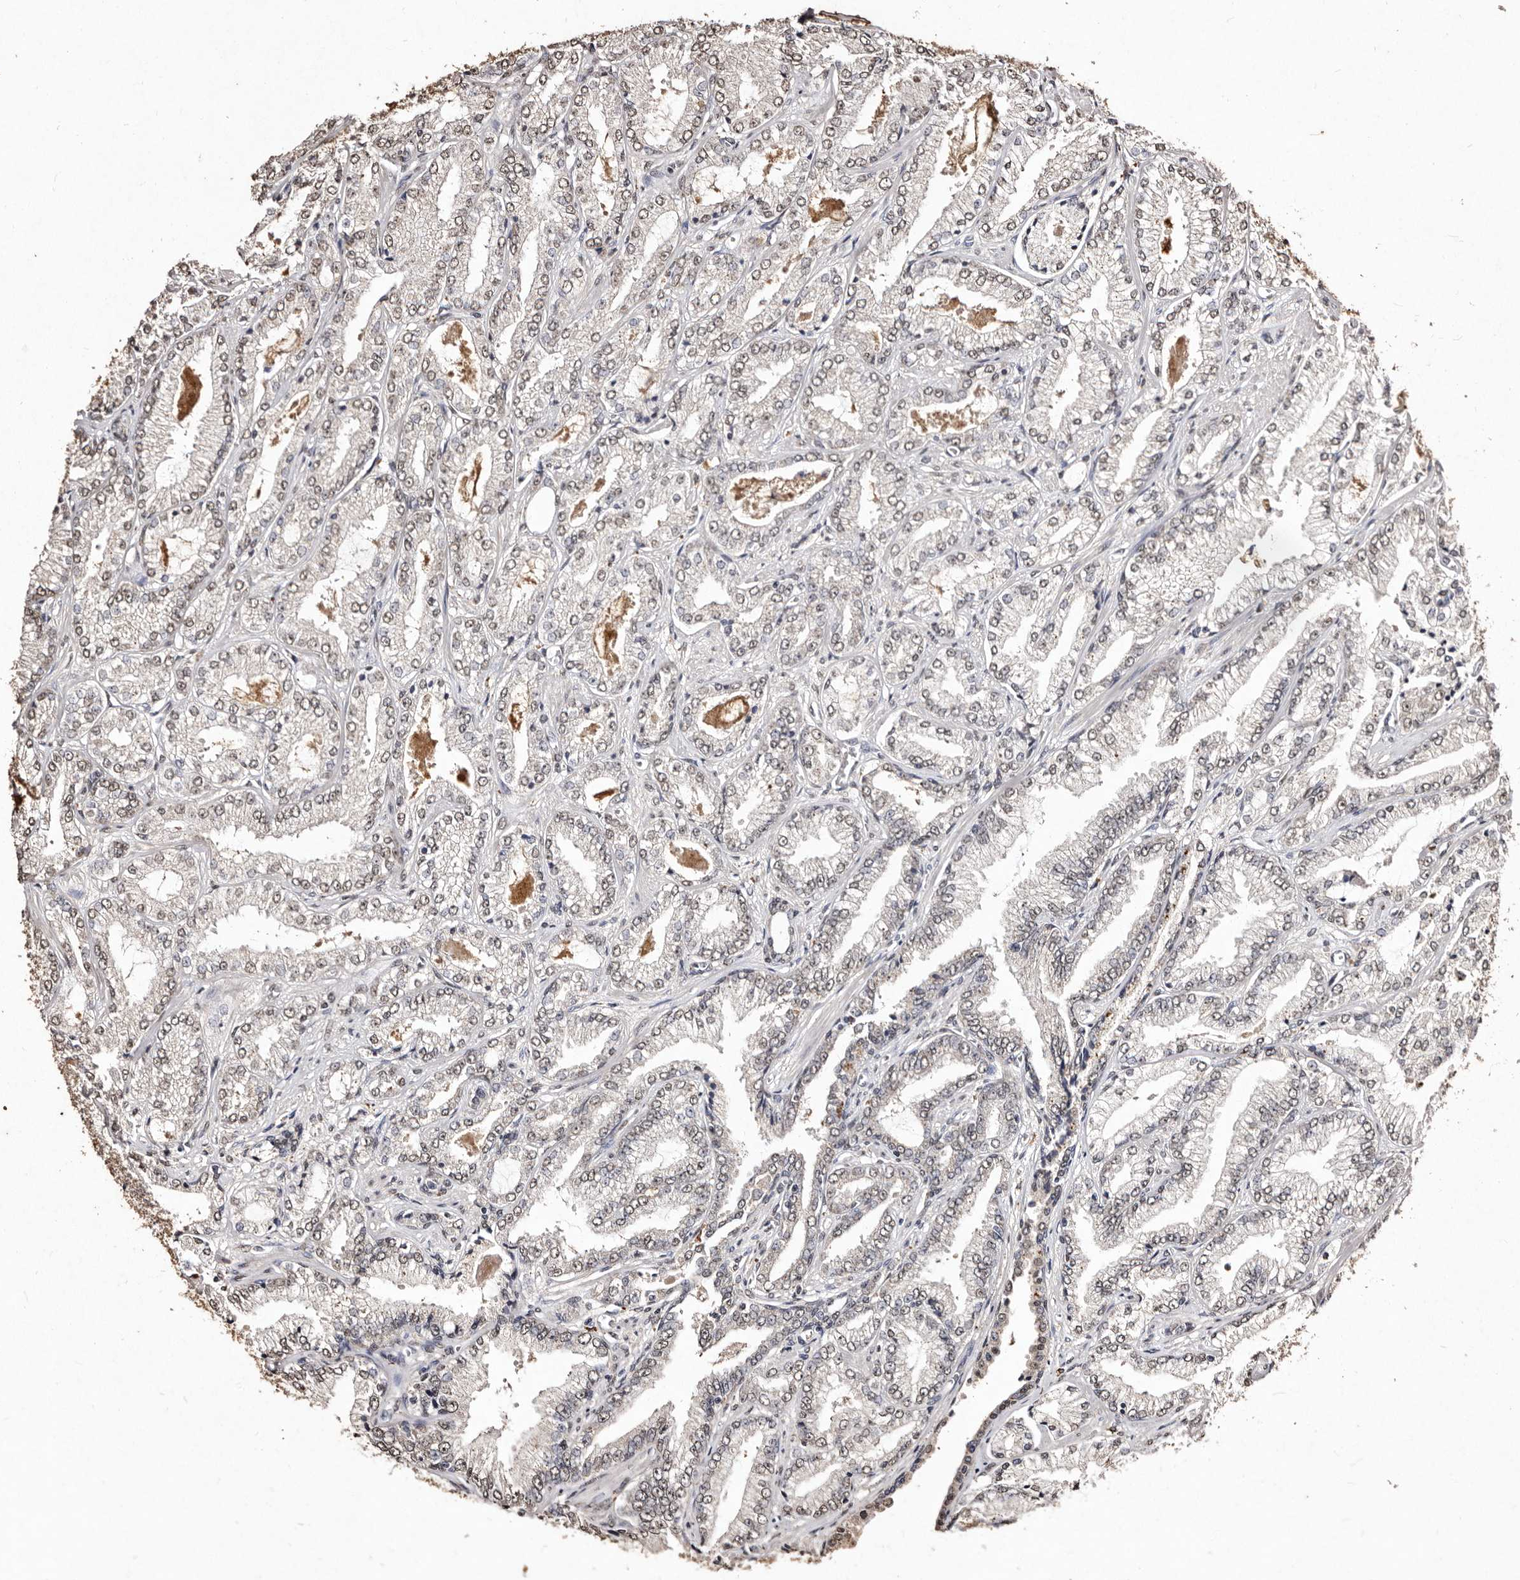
{"staining": {"intensity": "weak", "quantity": "25%-75%", "location": "nuclear"}, "tissue": "prostate cancer", "cell_type": "Tumor cells", "image_type": "cancer", "snomed": [{"axis": "morphology", "description": "Adenocarcinoma, High grade"}, {"axis": "topography", "description": "Prostate"}], "caption": "A brown stain labels weak nuclear staining of a protein in high-grade adenocarcinoma (prostate) tumor cells. The staining was performed using DAB (3,3'-diaminobenzidine), with brown indicating positive protein expression. Nuclei are stained blue with hematoxylin.", "gene": "ERBB4", "patient": {"sex": "male", "age": 71}}